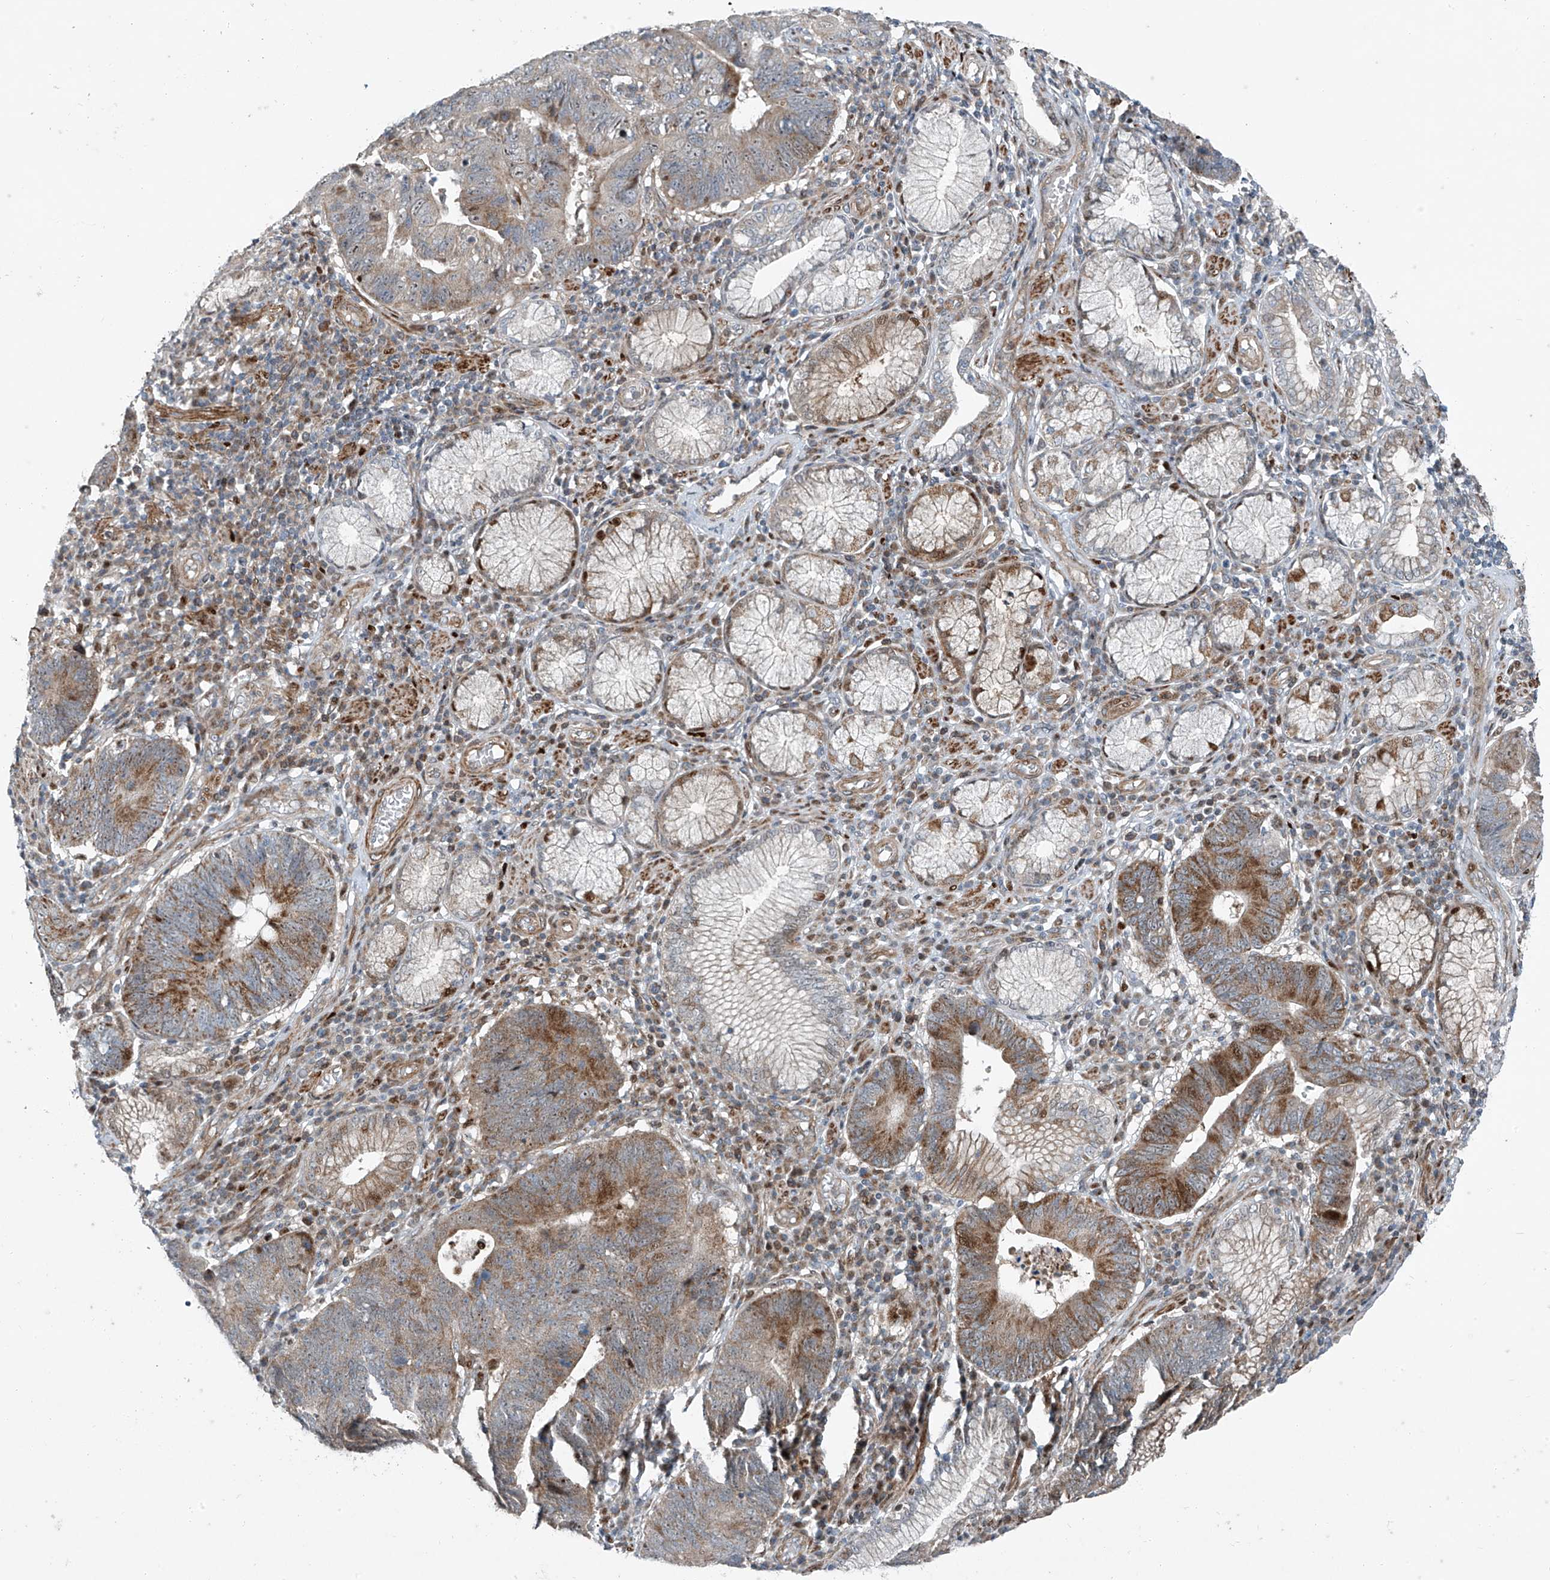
{"staining": {"intensity": "moderate", "quantity": "<25%", "location": "cytoplasmic/membranous,nuclear"}, "tissue": "stomach cancer", "cell_type": "Tumor cells", "image_type": "cancer", "snomed": [{"axis": "morphology", "description": "Adenocarcinoma, NOS"}, {"axis": "topography", "description": "Stomach"}], "caption": "Immunohistochemistry (IHC) histopathology image of stomach cancer (adenocarcinoma) stained for a protein (brown), which reveals low levels of moderate cytoplasmic/membranous and nuclear staining in approximately <25% of tumor cells.", "gene": "PPCS", "patient": {"sex": "male", "age": 59}}